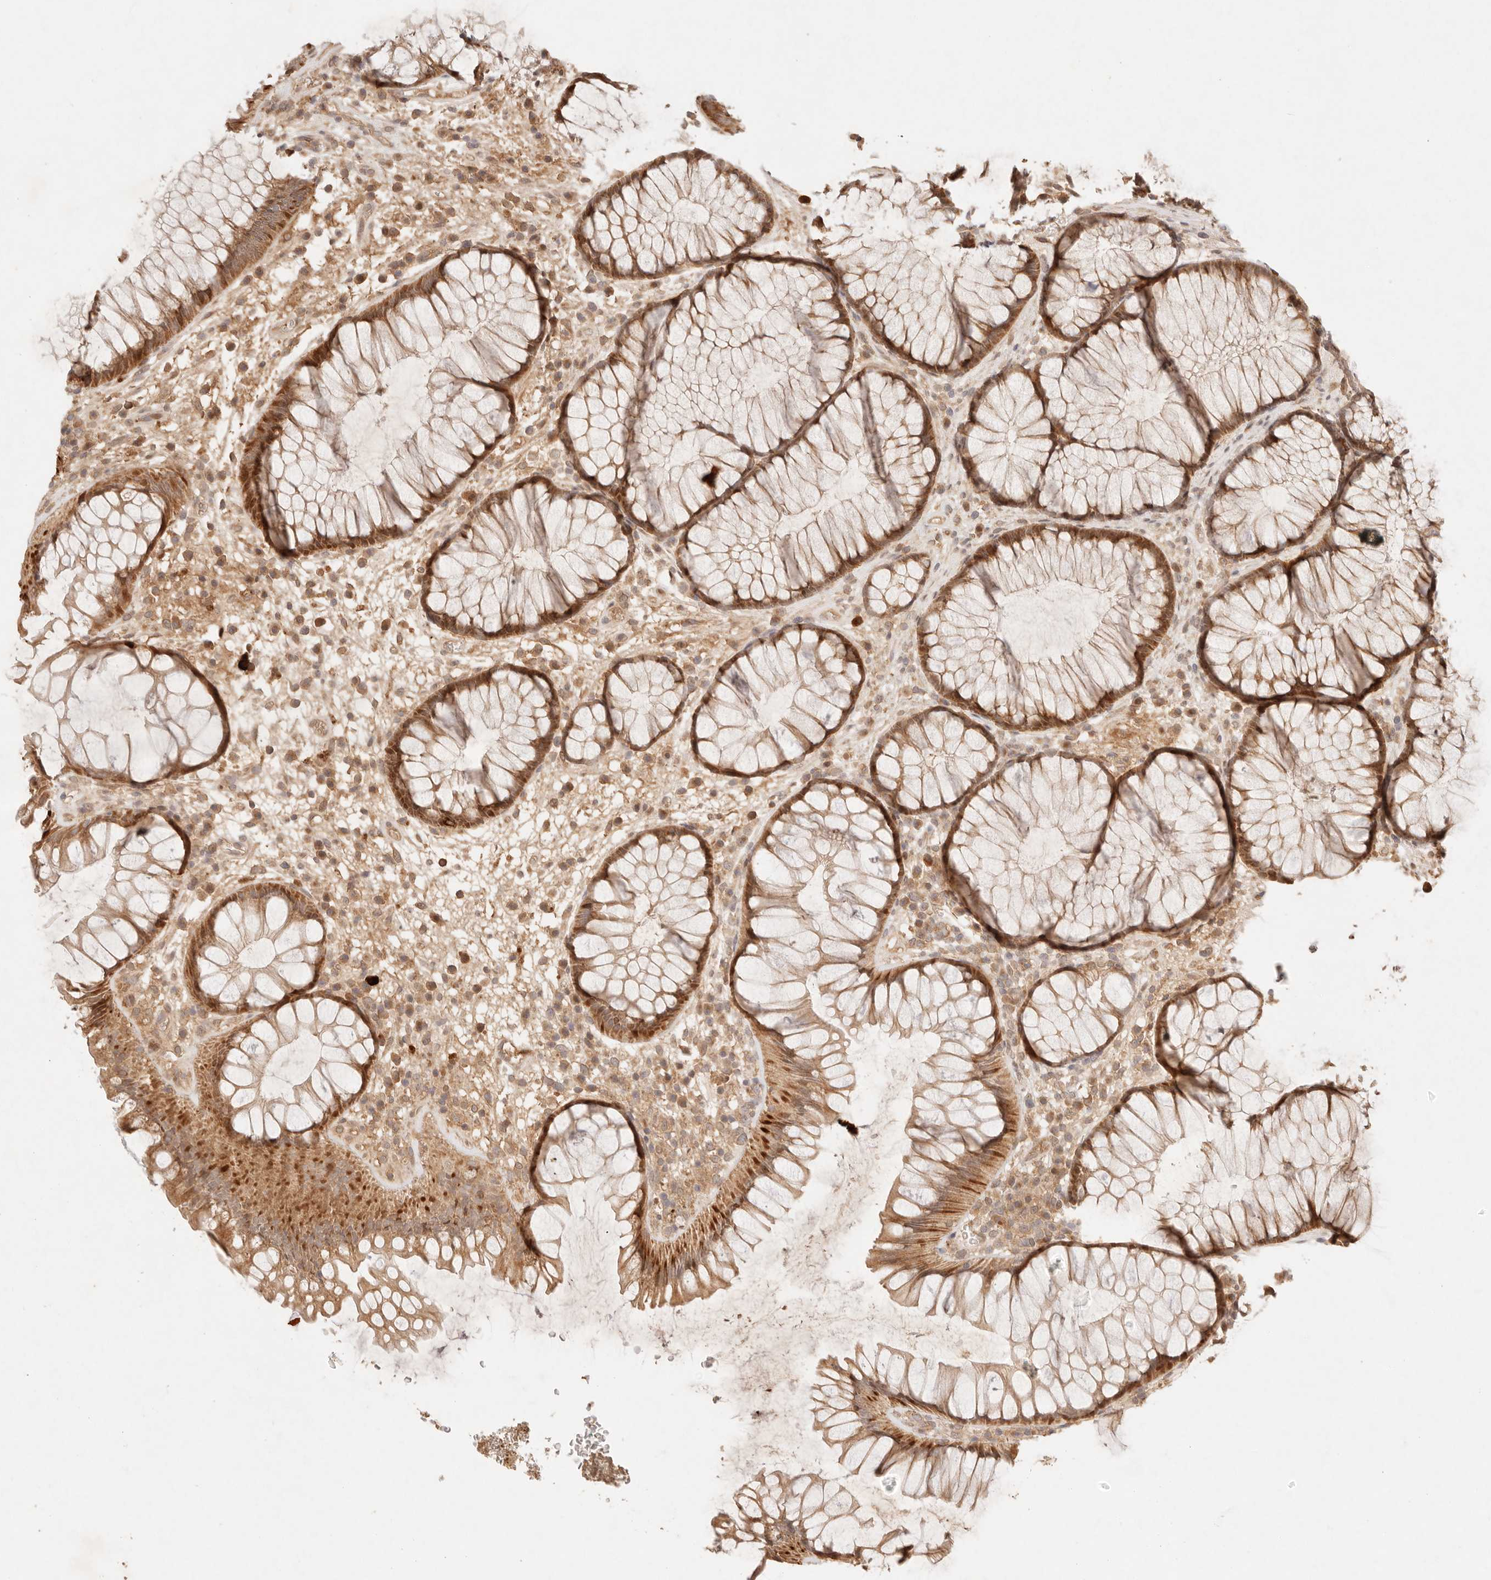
{"staining": {"intensity": "moderate", "quantity": ">75%", "location": "cytoplasmic/membranous"}, "tissue": "rectum", "cell_type": "Glandular cells", "image_type": "normal", "snomed": [{"axis": "morphology", "description": "Normal tissue, NOS"}, {"axis": "topography", "description": "Rectum"}], "caption": "This is a histology image of immunohistochemistry (IHC) staining of unremarkable rectum, which shows moderate positivity in the cytoplasmic/membranous of glandular cells.", "gene": "PHLDA3", "patient": {"sex": "male", "age": 51}}